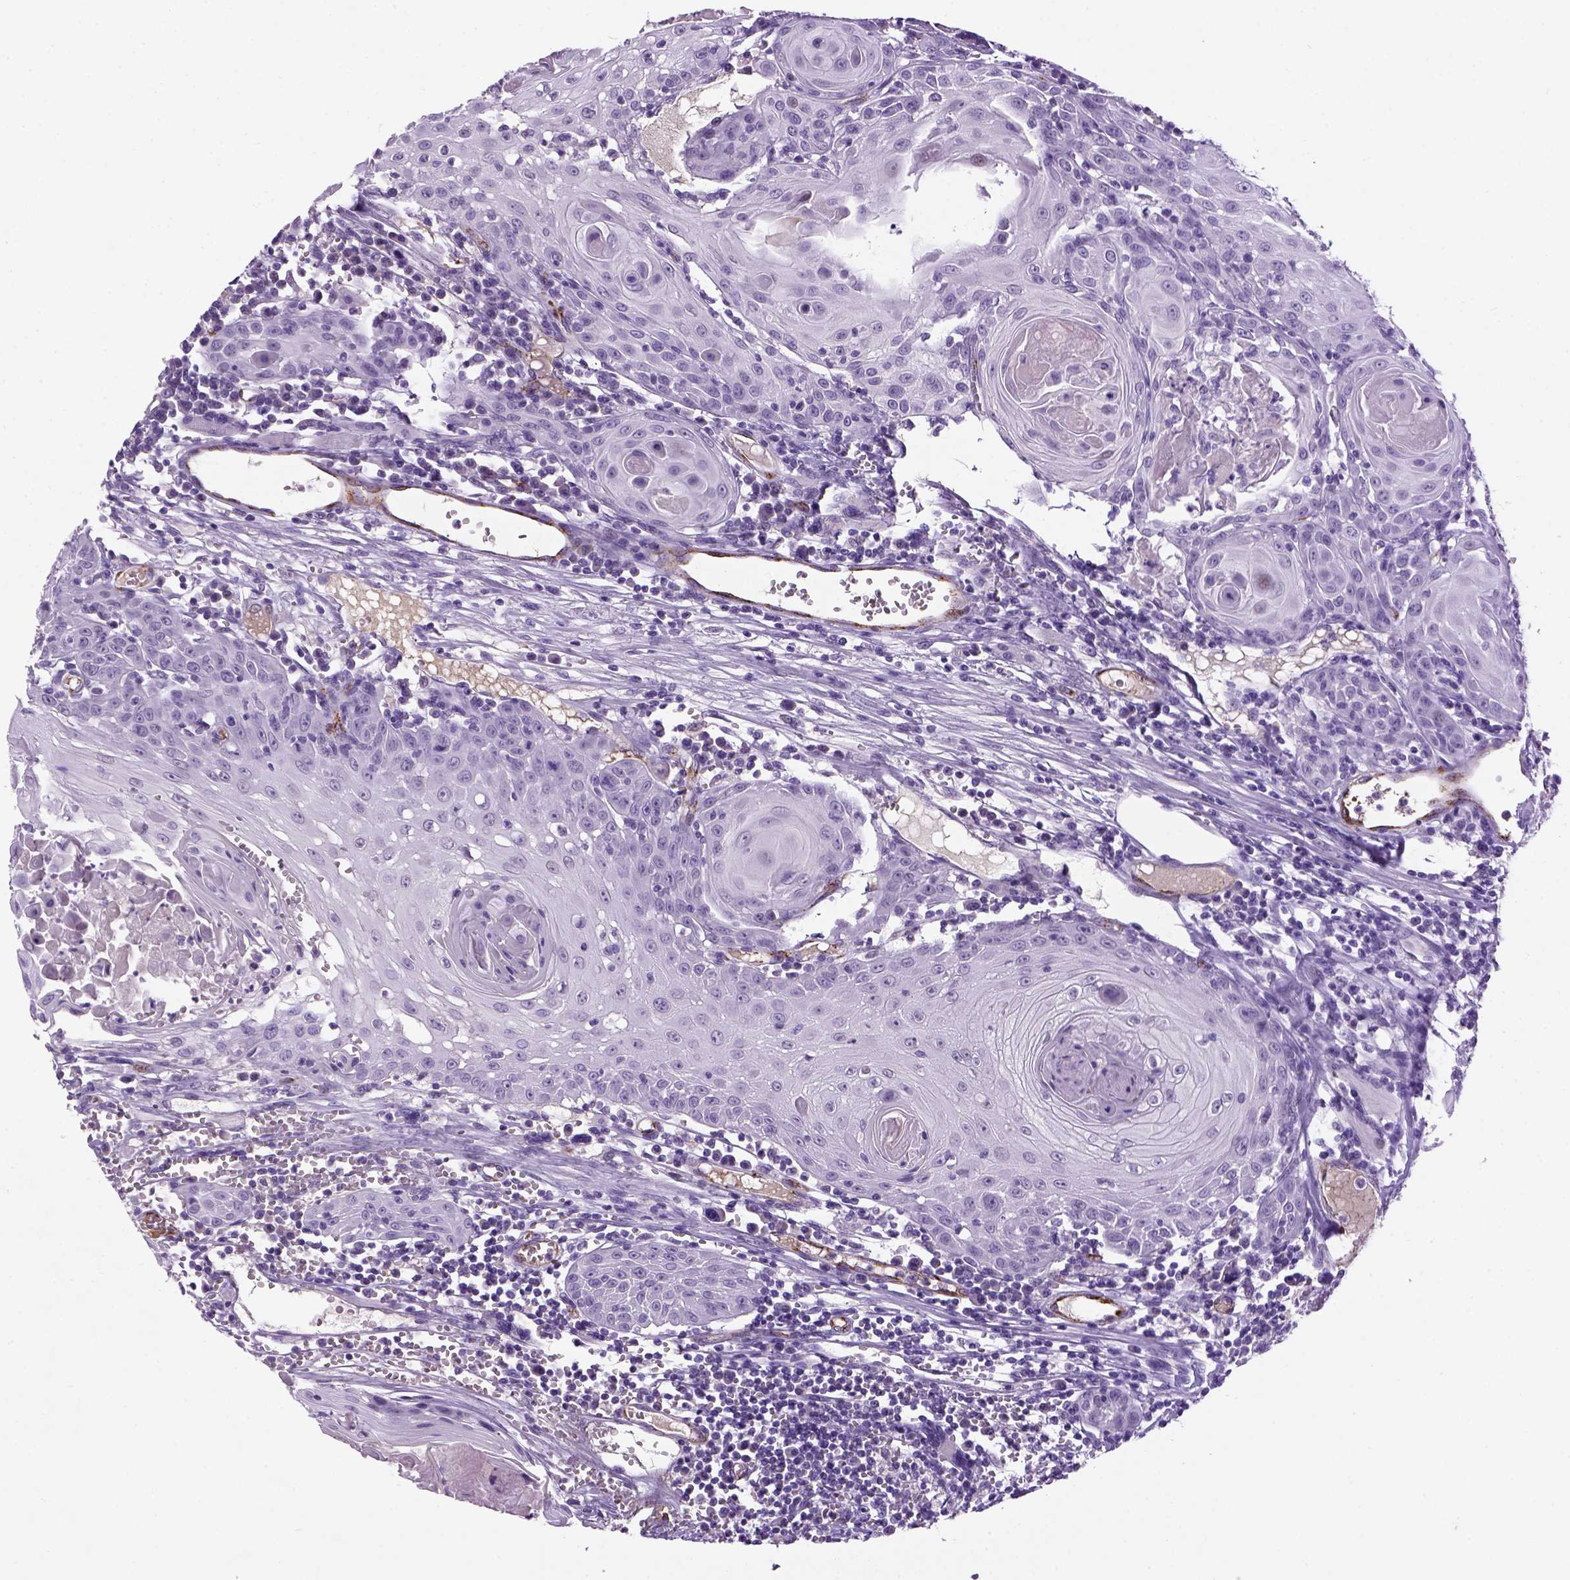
{"staining": {"intensity": "negative", "quantity": "none", "location": "none"}, "tissue": "head and neck cancer", "cell_type": "Tumor cells", "image_type": "cancer", "snomed": [{"axis": "morphology", "description": "Squamous cell carcinoma, NOS"}, {"axis": "topography", "description": "Head-Neck"}], "caption": "Squamous cell carcinoma (head and neck) was stained to show a protein in brown. There is no significant expression in tumor cells.", "gene": "VWF", "patient": {"sex": "female", "age": 80}}